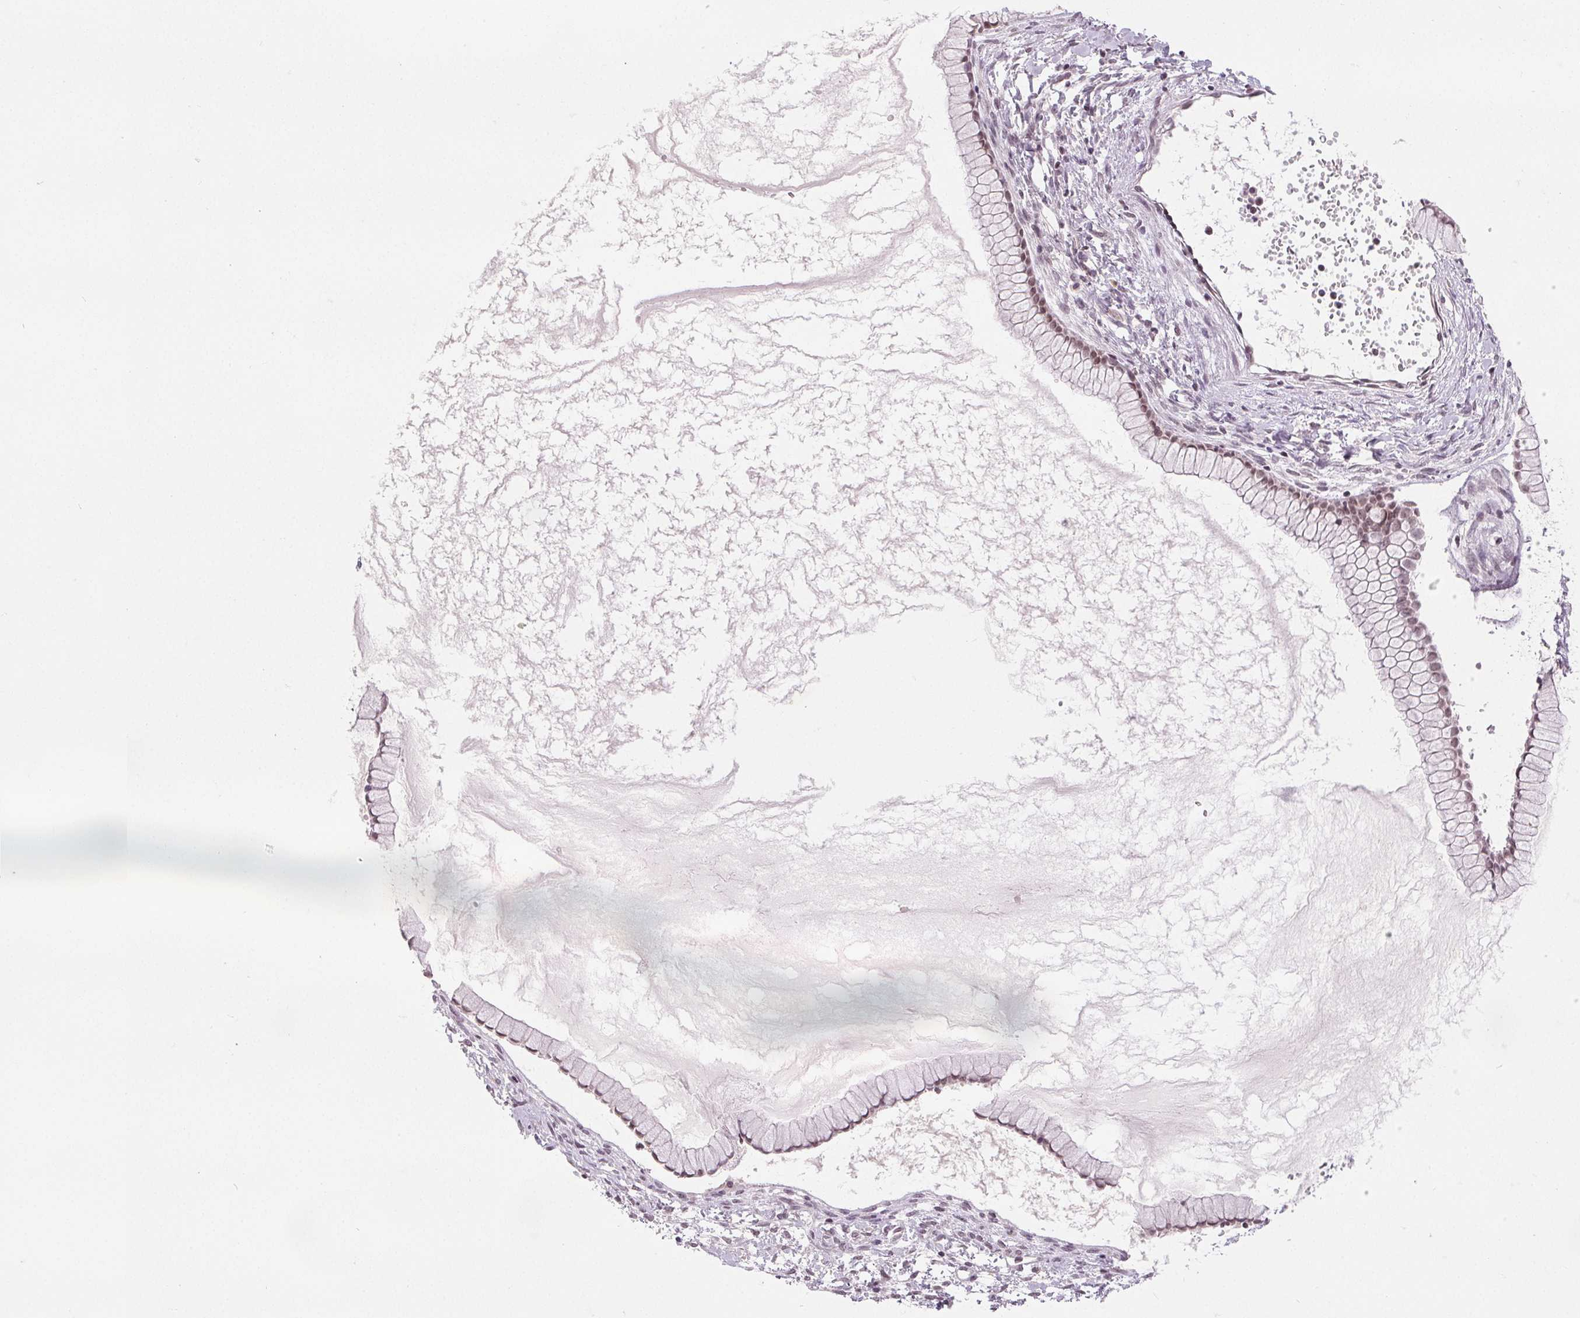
{"staining": {"intensity": "moderate", "quantity": ">75%", "location": "nuclear"}, "tissue": "ovarian cancer", "cell_type": "Tumor cells", "image_type": "cancer", "snomed": [{"axis": "morphology", "description": "Cystadenocarcinoma, mucinous, NOS"}, {"axis": "topography", "description": "Ovary"}], "caption": "A brown stain labels moderate nuclear staining of a protein in ovarian mucinous cystadenocarcinoma tumor cells.", "gene": "DEK", "patient": {"sex": "female", "age": 41}}